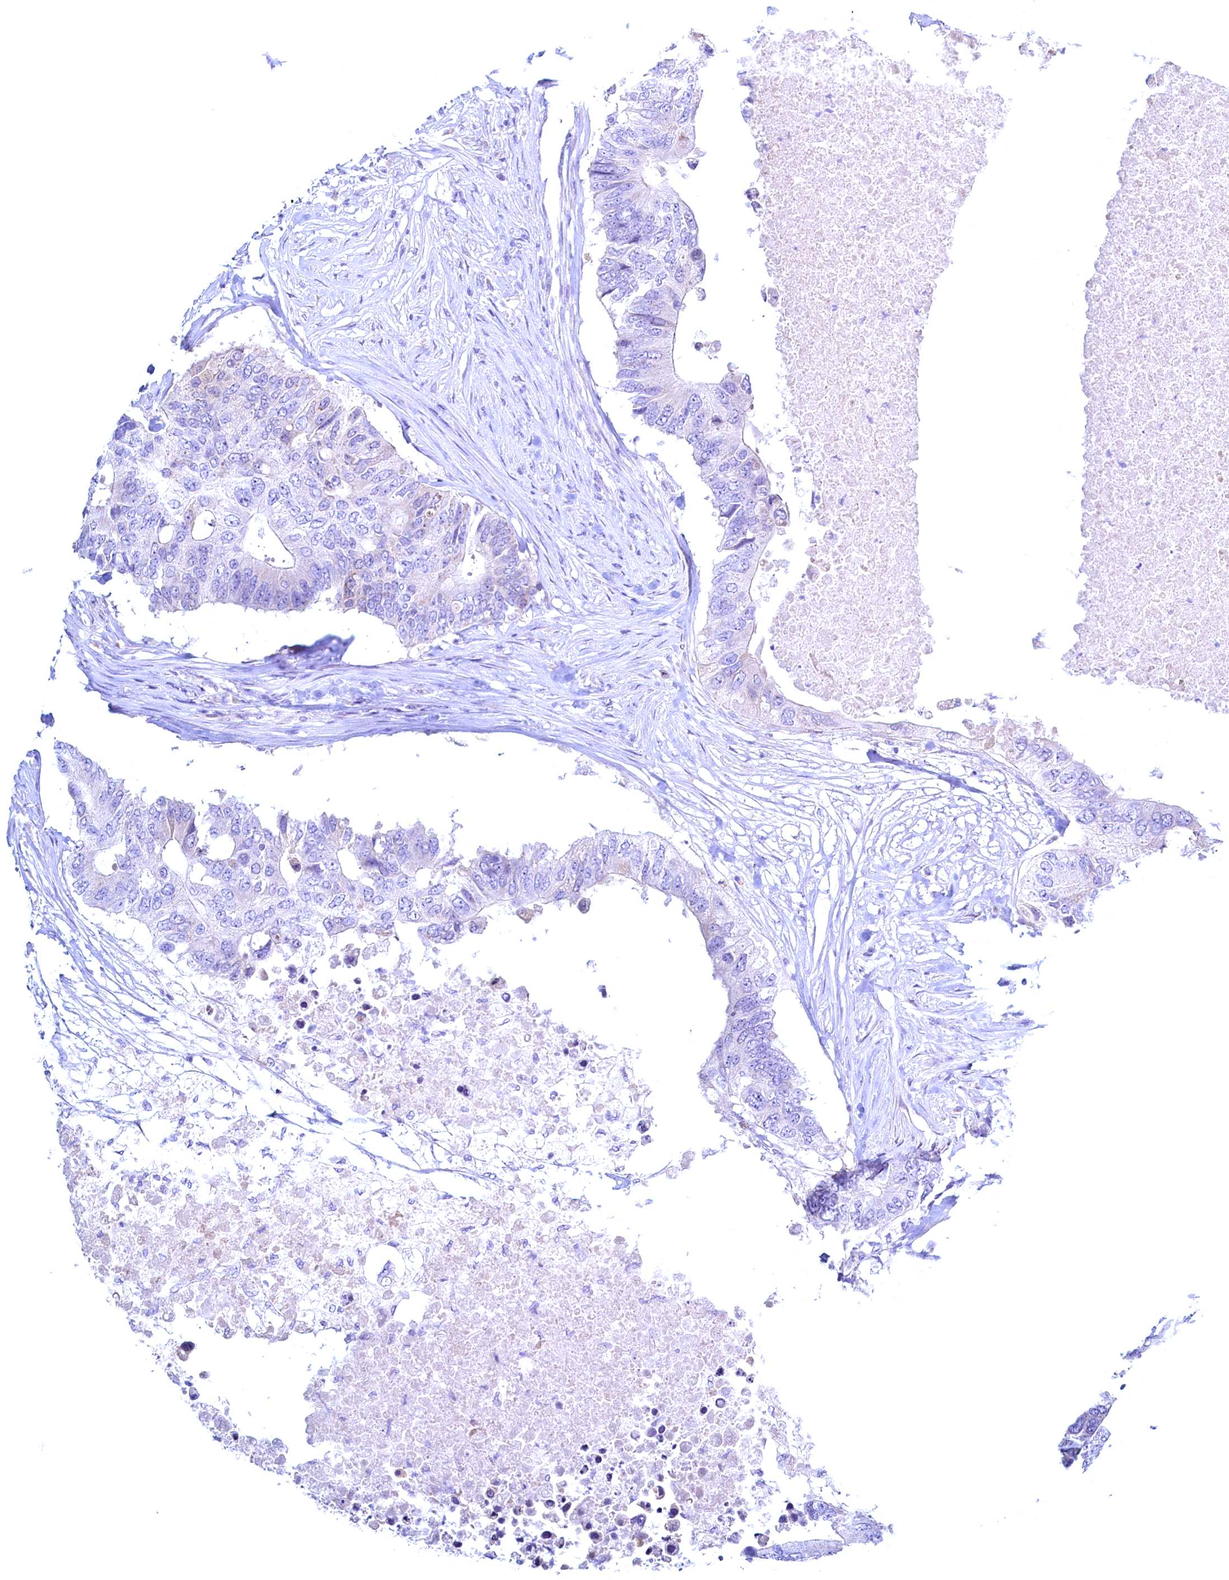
{"staining": {"intensity": "negative", "quantity": "none", "location": "none"}, "tissue": "colorectal cancer", "cell_type": "Tumor cells", "image_type": "cancer", "snomed": [{"axis": "morphology", "description": "Adenocarcinoma, NOS"}, {"axis": "topography", "description": "Colon"}], "caption": "Tumor cells are negative for brown protein staining in colorectal cancer. Nuclei are stained in blue.", "gene": "MAP1LC3A", "patient": {"sex": "male", "age": 71}}